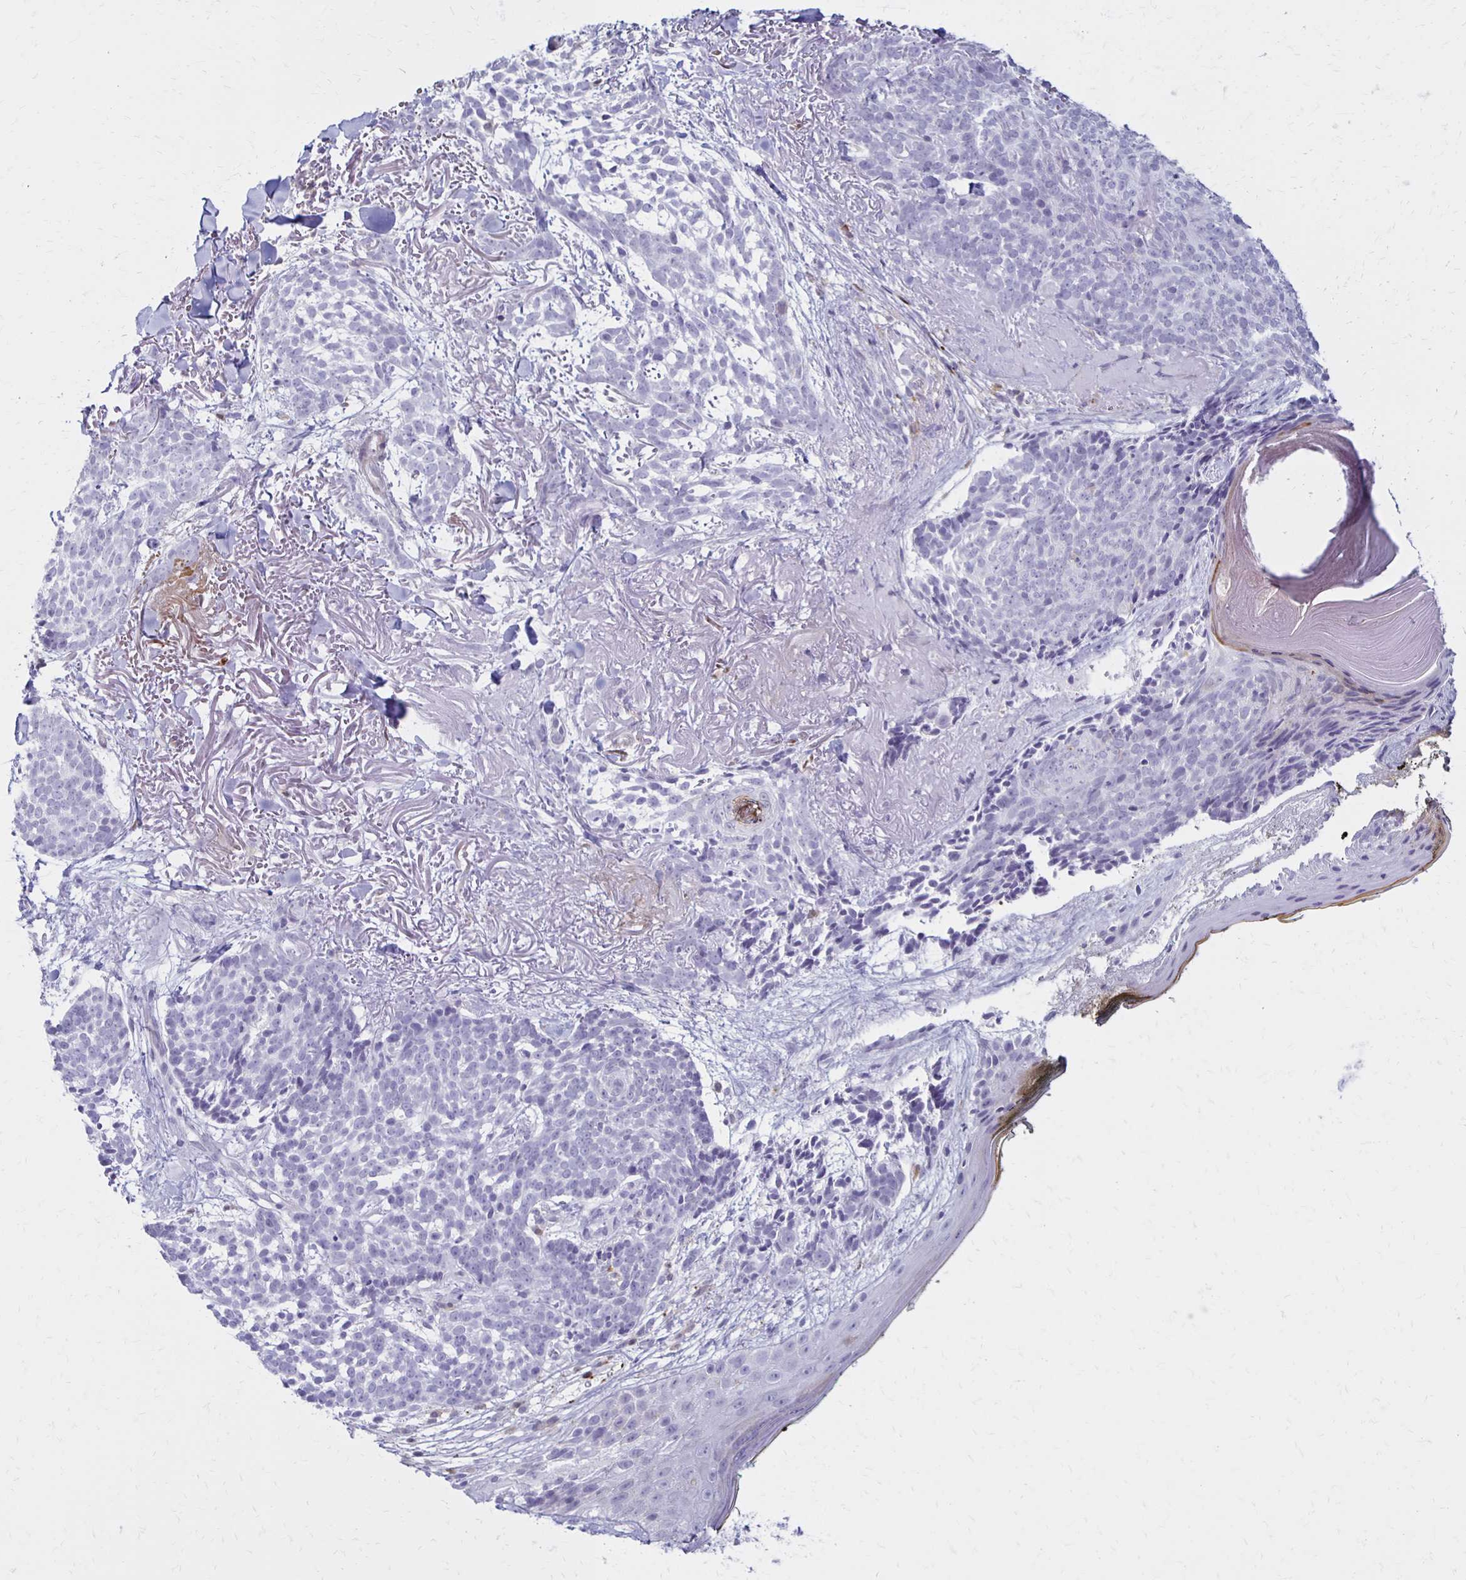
{"staining": {"intensity": "negative", "quantity": "none", "location": "none"}, "tissue": "skin cancer", "cell_type": "Tumor cells", "image_type": "cancer", "snomed": [{"axis": "morphology", "description": "Basal cell carcinoma"}, {"axis": "morphology", "description": "BCC, high aggressive"}, {"axis": "topography", "description": "Skin"}], "caption": "The IHC photomicrograph has no significant positivity in tumor cells of skin cancer tissue.", "gene": "CCL21", "patient": {"sex": "female", "age": 86}}